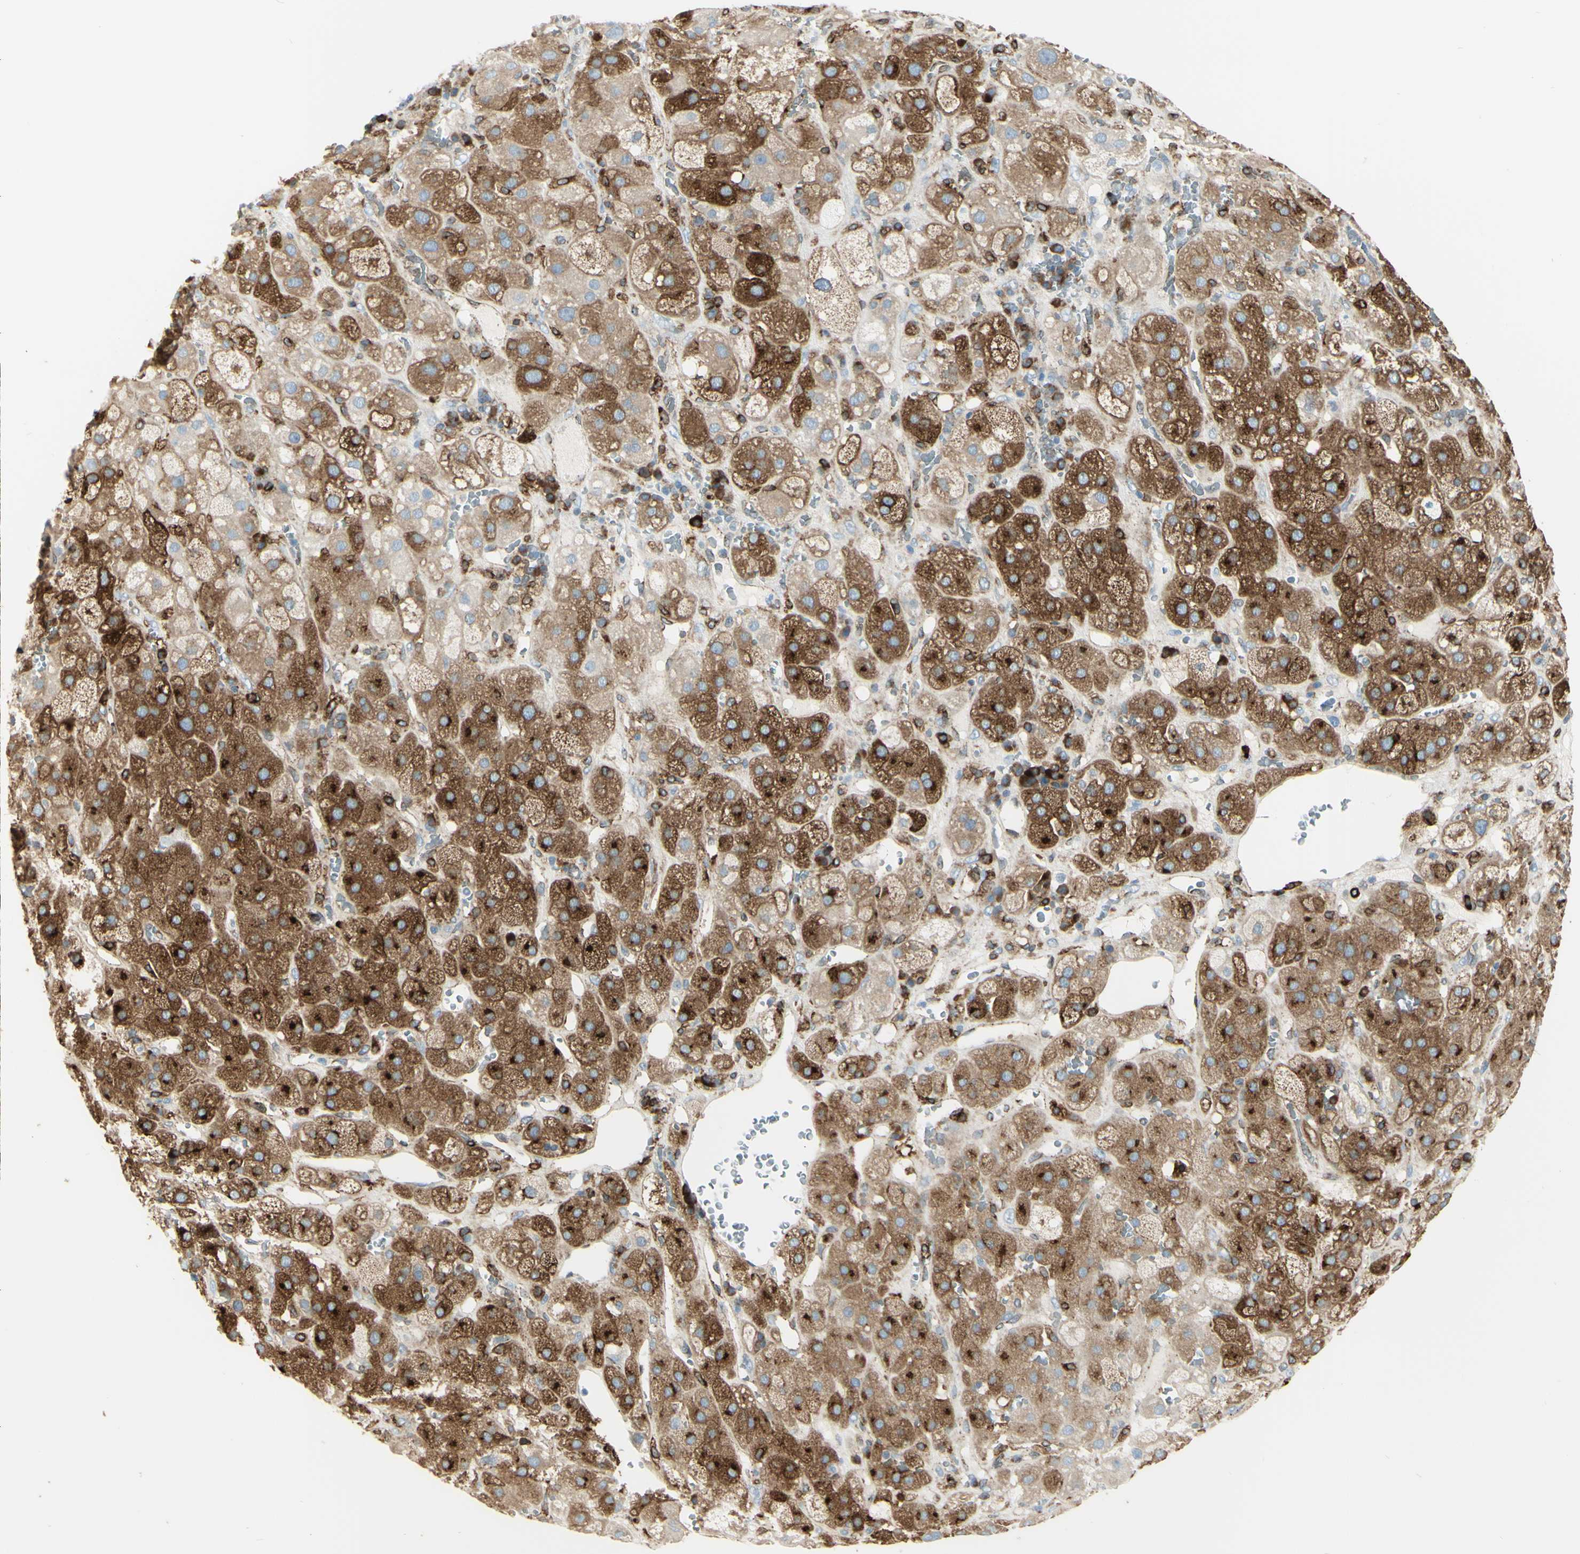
{"staining": {"intensity": "strong", "quantity": "25%-75%", "location": "cytoplasmic/membranous"}, "tissue": "adrenal gland", "cell_type": "Glandular cells", "image_type": "normal", "snomed": [{"axis": "morphology", "description": "Normal tissue, NOS"}, {"axis": "topography", "description": "Adrenal gland"}], "caption": "An image showing strong cytoplasmic/membranous positivity in approximately 25%-75% of glandular cells in benign adrenal gland, as visualized by brown immunohistochemical staining.", "gene": "CD74", "patient": {"sex": "female", "age": 47}}